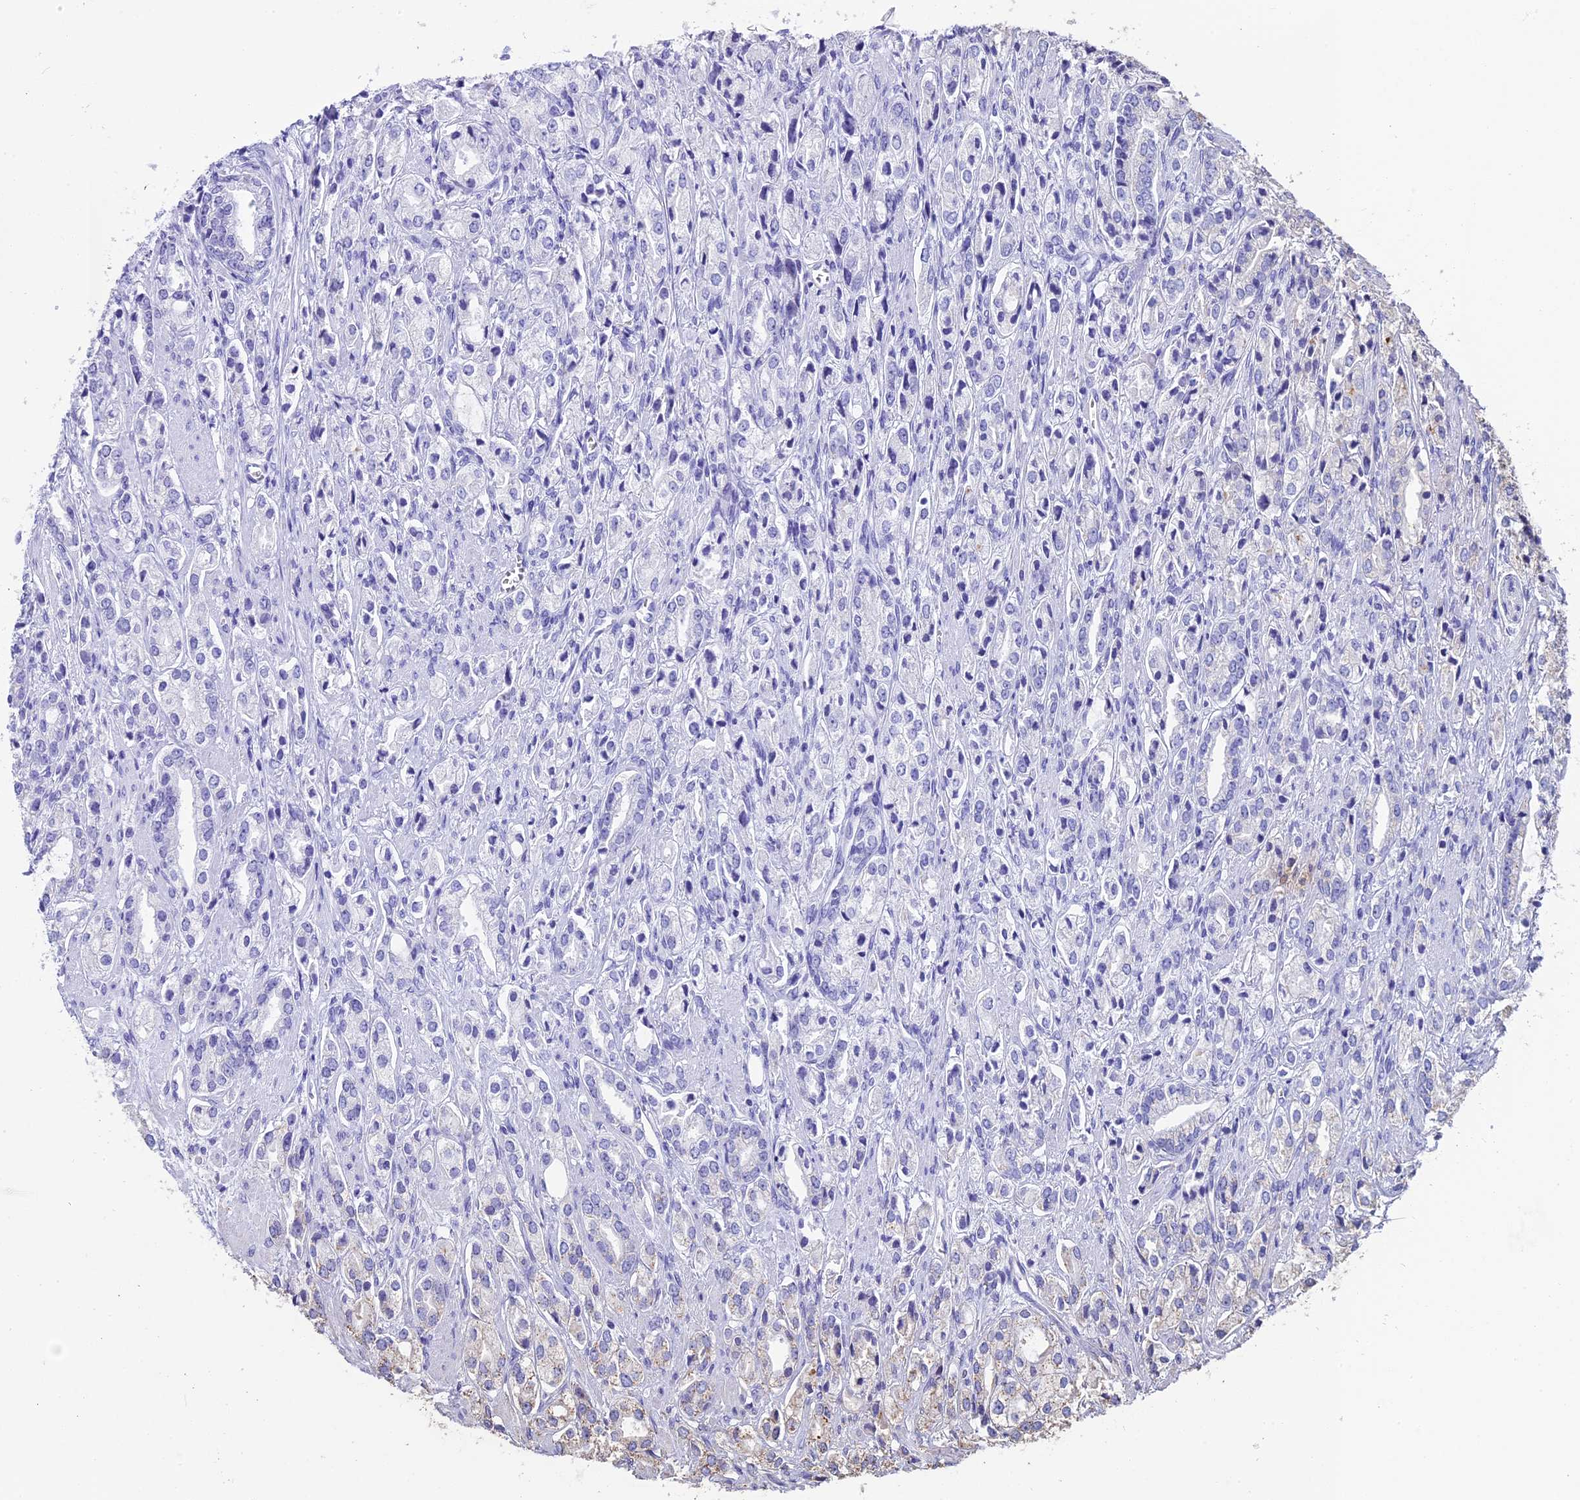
{"staining": {"intensity": "negative", "quantity": "none", "location": "none"}, "tissue": "prostate cancer", "cell_type": "Tumor cells", "image_type": "cancer", "snomed": [{"axis": "morphology", "description": "Adenocarcinoma, High grade"}, {"axis": "topography", "description": "Prostate"}], "caption": "DAB (3,3'-diaminobenzidine) immunohistochemical staining of prostate cancer (adenocarcinoma (high-grade)) displays no significant staining in tumor cells. Nuclei are stained in blue.", "gene": "CHMP2A", "patient": {"sex": "male", "age": 50}}